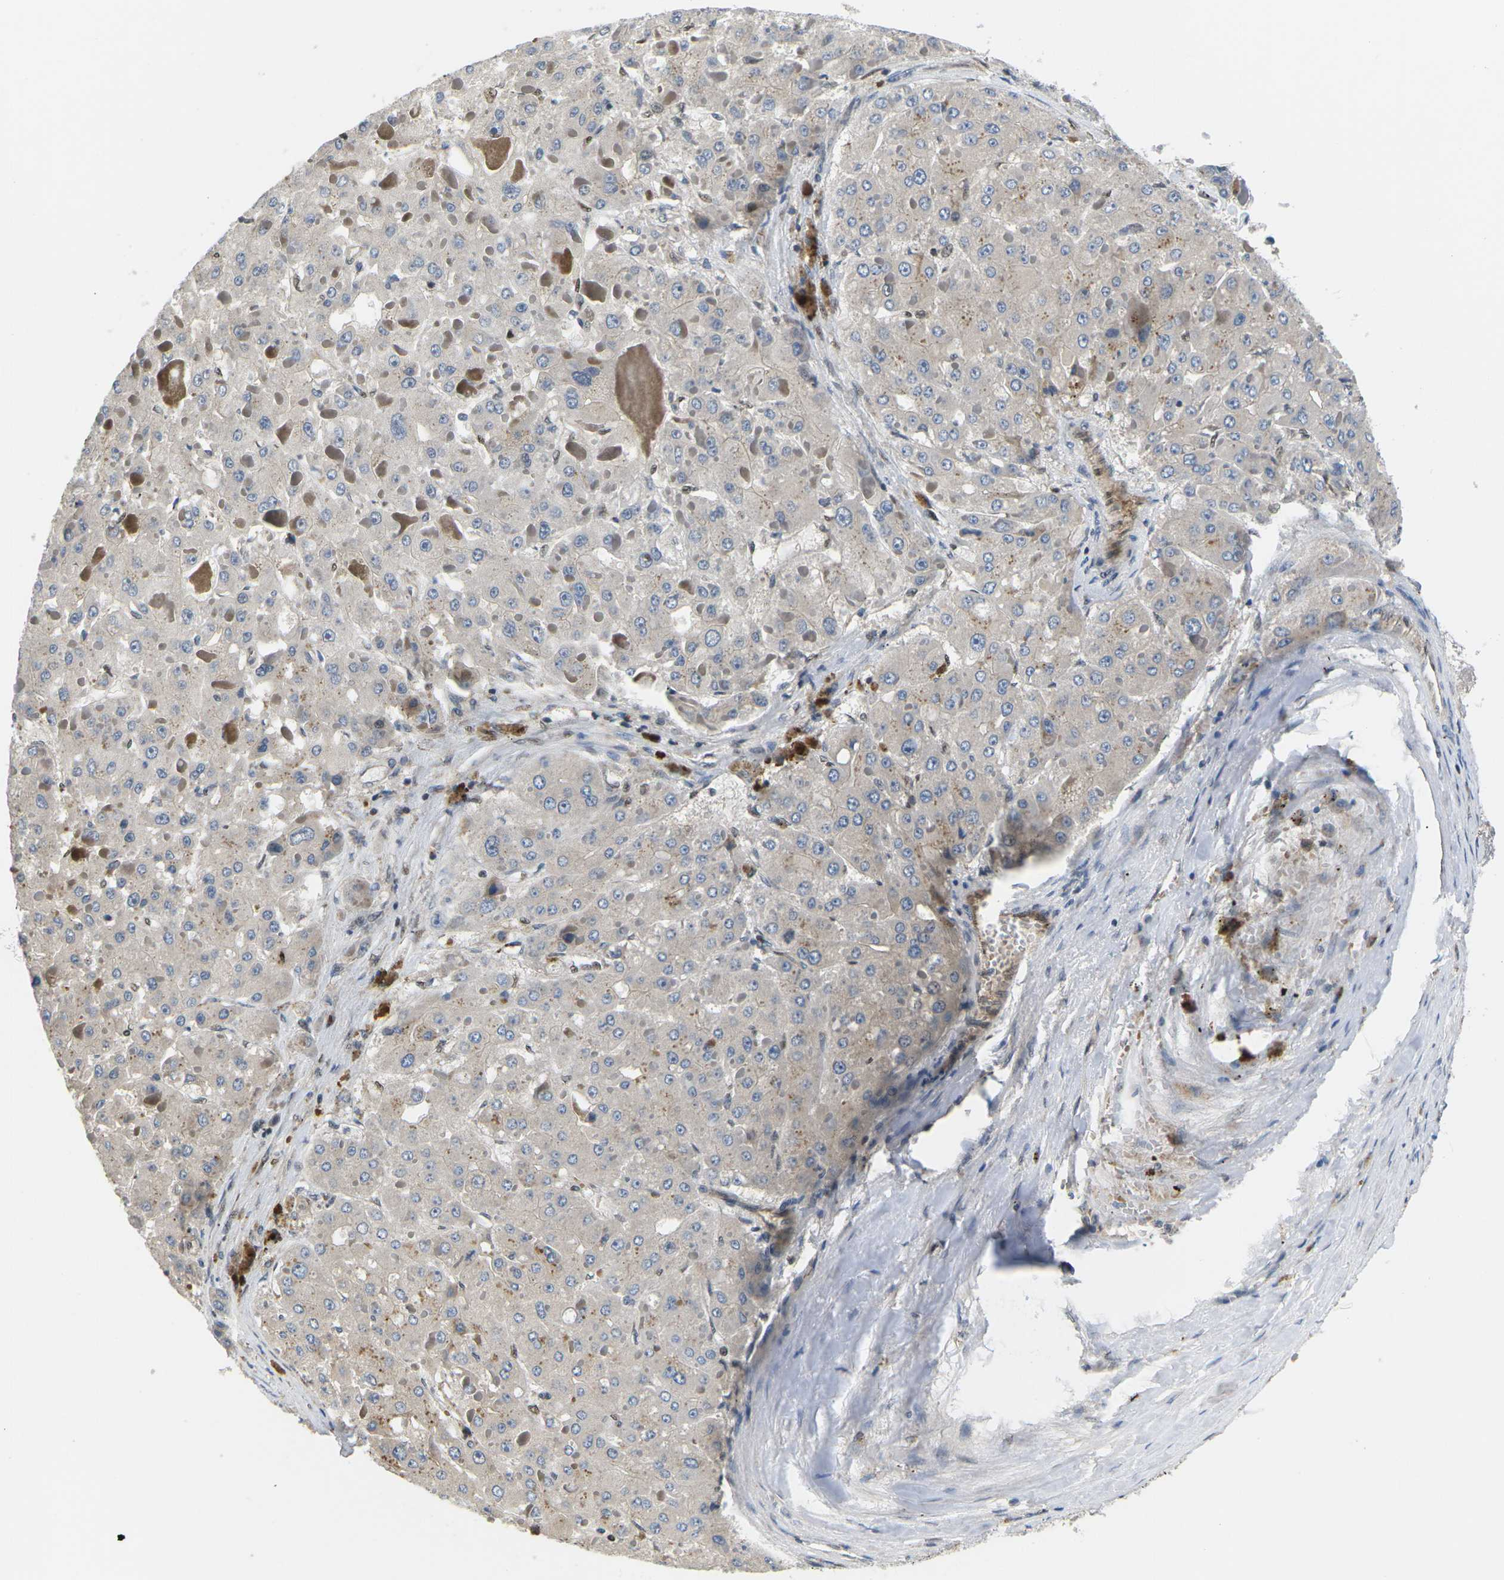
{"staining": {"intensity": "weak", "quantity": "25%-75%", "location": "cytoplasmic/membranous"}, "tissue": "liver cancer", "cell_type": "Tumor cells", "image_type": "cancer", "snomed": [{"axis": "morphology", "description": "Carcinoma, Hepatocellular, NOS"}, {"axis": "topography", "description": "Liver"}], "caption": "A low amount of weak cytoplasmic/membranous expression is seen in about 25%-75% of tumor cells in liver cancer tissue.", "gene": "ERBB4", "patient": {"sex": "female", "age": 73}}